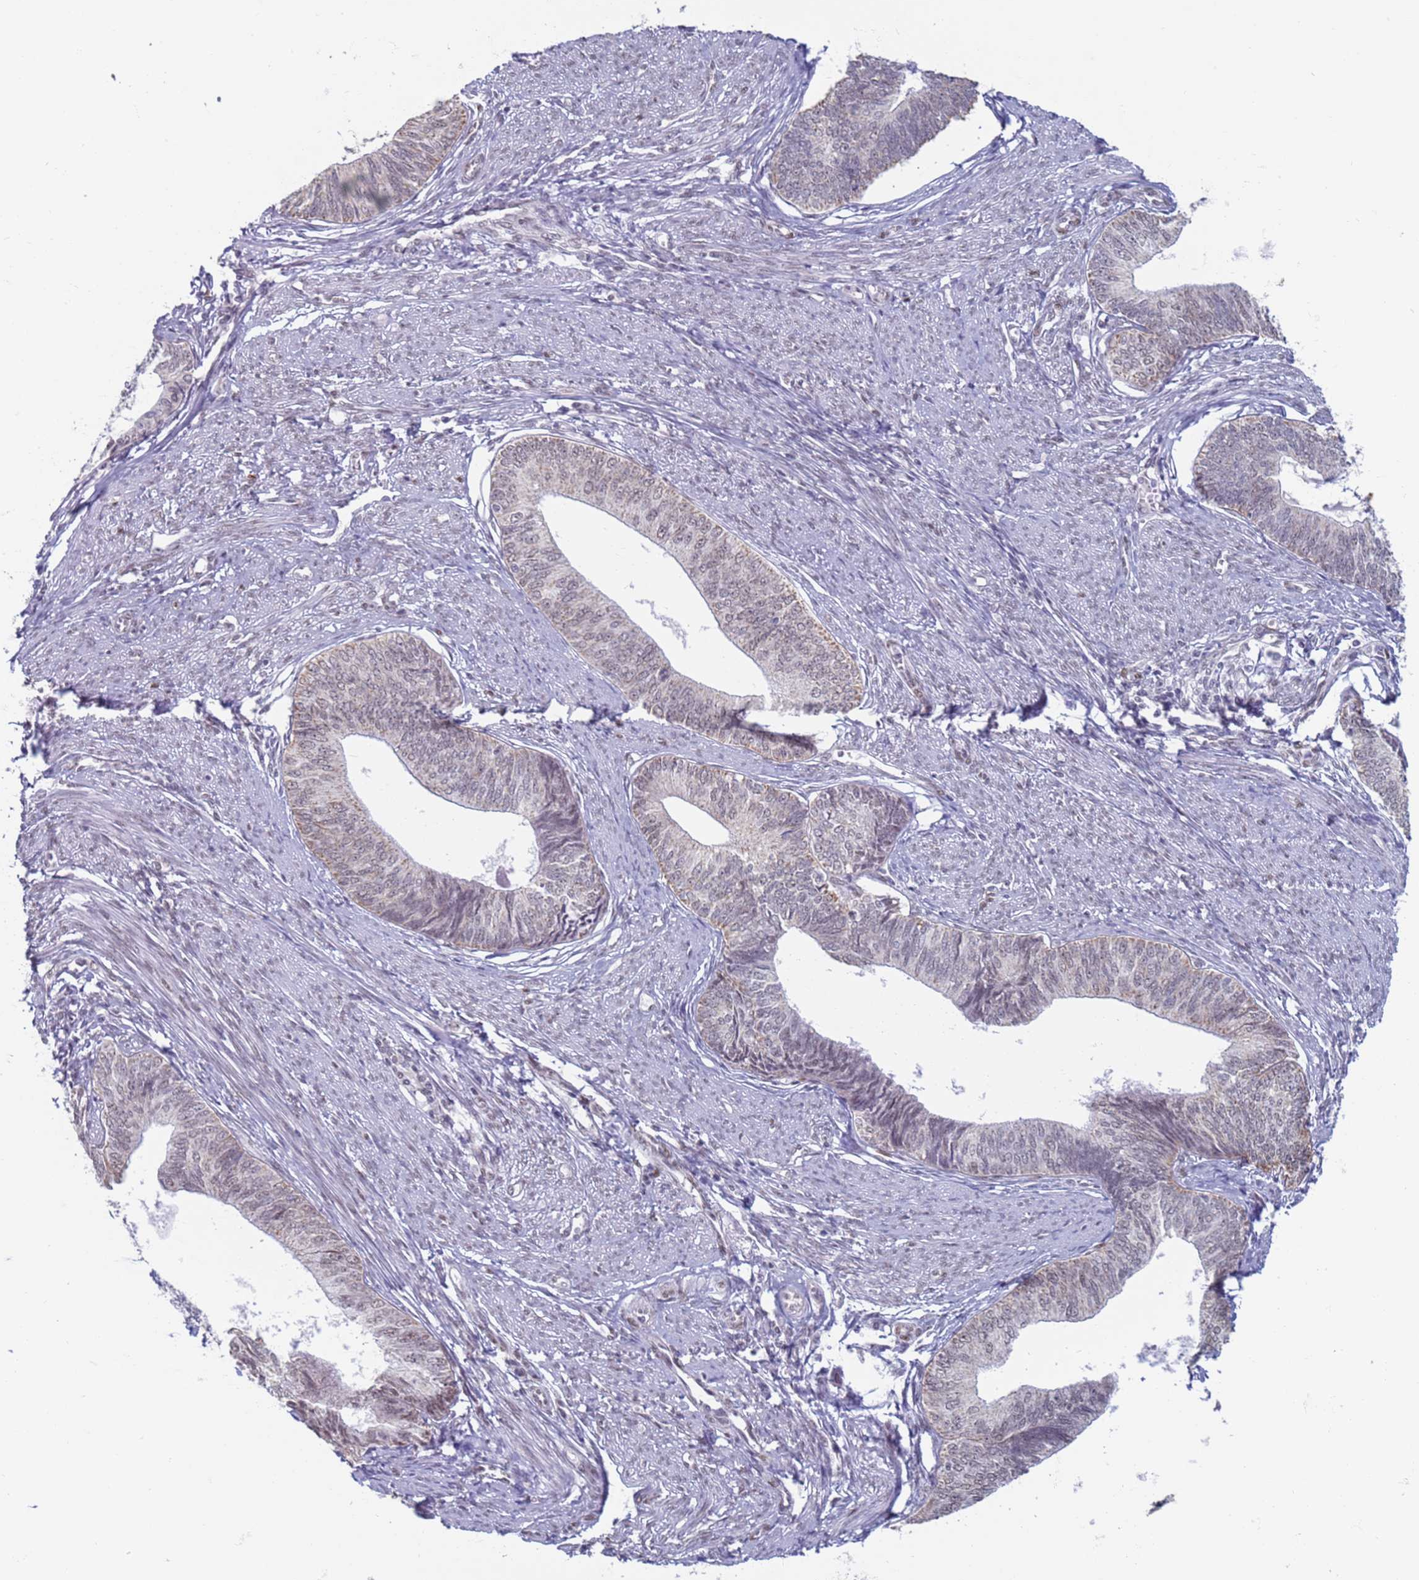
{"staining": {"intensity": "weak", "quantity": "<25%", "location": "nuclear"}, "tissue": "endometrial cancer", "cell_type": "Tumor cells", "image_type": "cancer", "snomed": [{"axis": "morphology", "description": "Adenocarcinoma, NOS"}, {"axis": "topography", "description": "Endometrium"}], "caption": "Tumor cells are negative for brown protein staining in endometrial cancer (adenocarcinoma). (Stains: DAB IHC with hematoxylin counter stain, Microscopy: brightfield microscopy at high magnification).", "gene": "SAE1", "patient": {"sex": "female", "age": 68}}